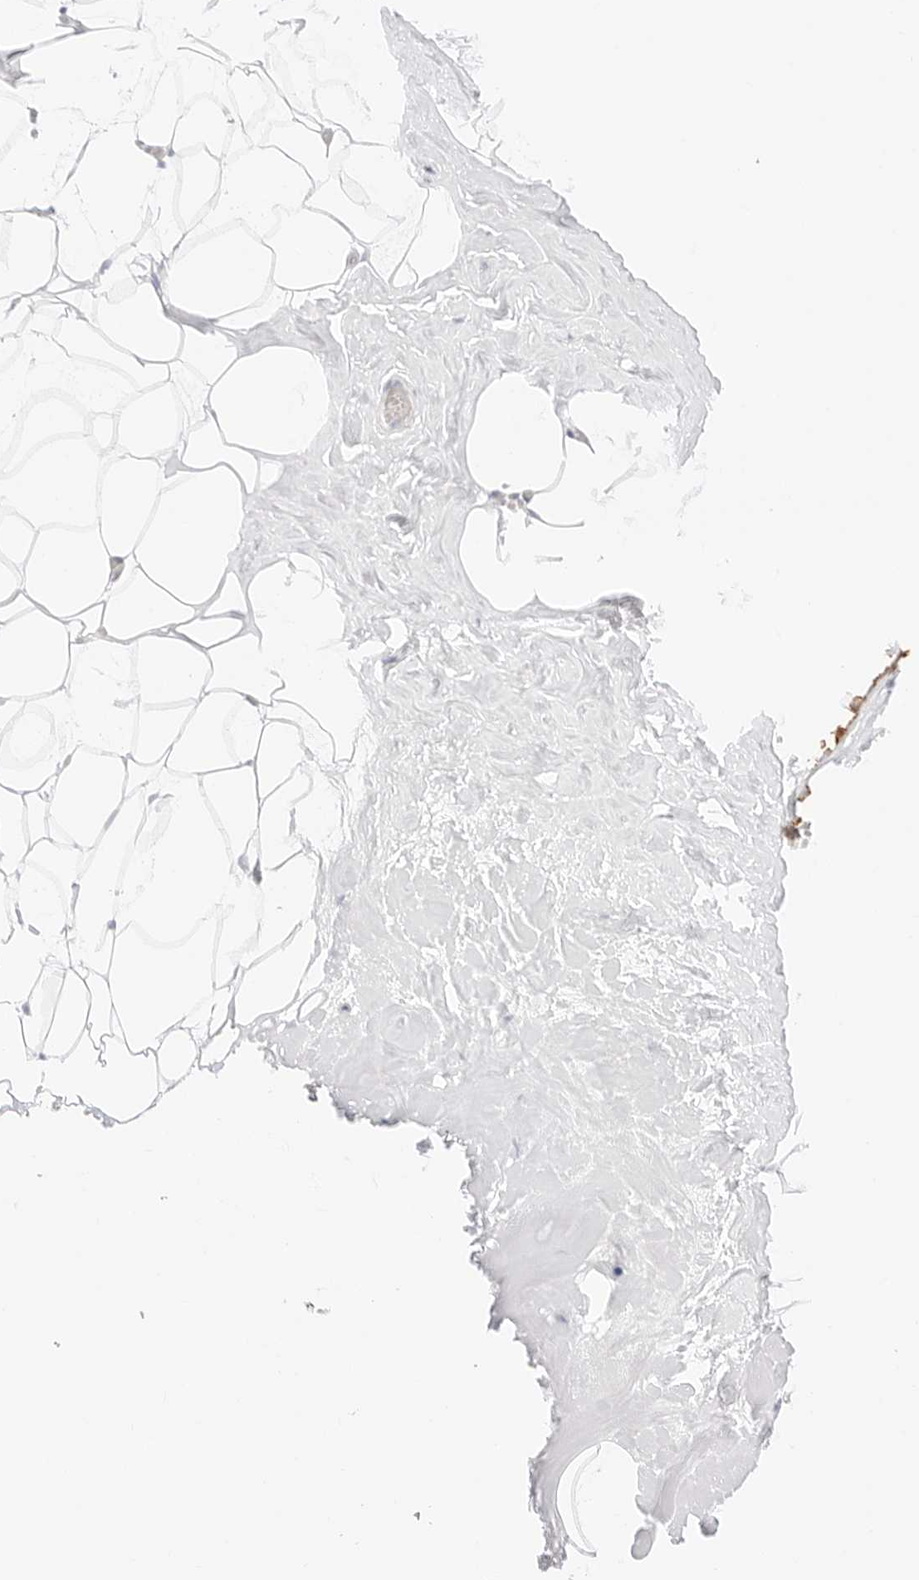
{"staining": {"intensity": "negative", "quantity": "none", "location": "none"}, "tissue": "adipose tissue", "cell_type": "Adipocytes", "image_type": "normal", "snomed": [{"axis": "morphology", "description": "Normal tissue, NOS"}, {"axis": "morphology", "description": "Fibrosis, NOS"}, {"axis": "topography", "description": "Breast"}, {"axis": "topography", "description": "Adipose tissue"}], "caption": "Immunohistochemical staining of unremarkable adipose tissue displays no significant expression in adipocytes. Brightfield microscopy of IHC stained with DAB (brown) and hematoxylin (blue), captured at high magnification.", "gene": "CDH1", "patient": {"sex": "female", "age": 39}}